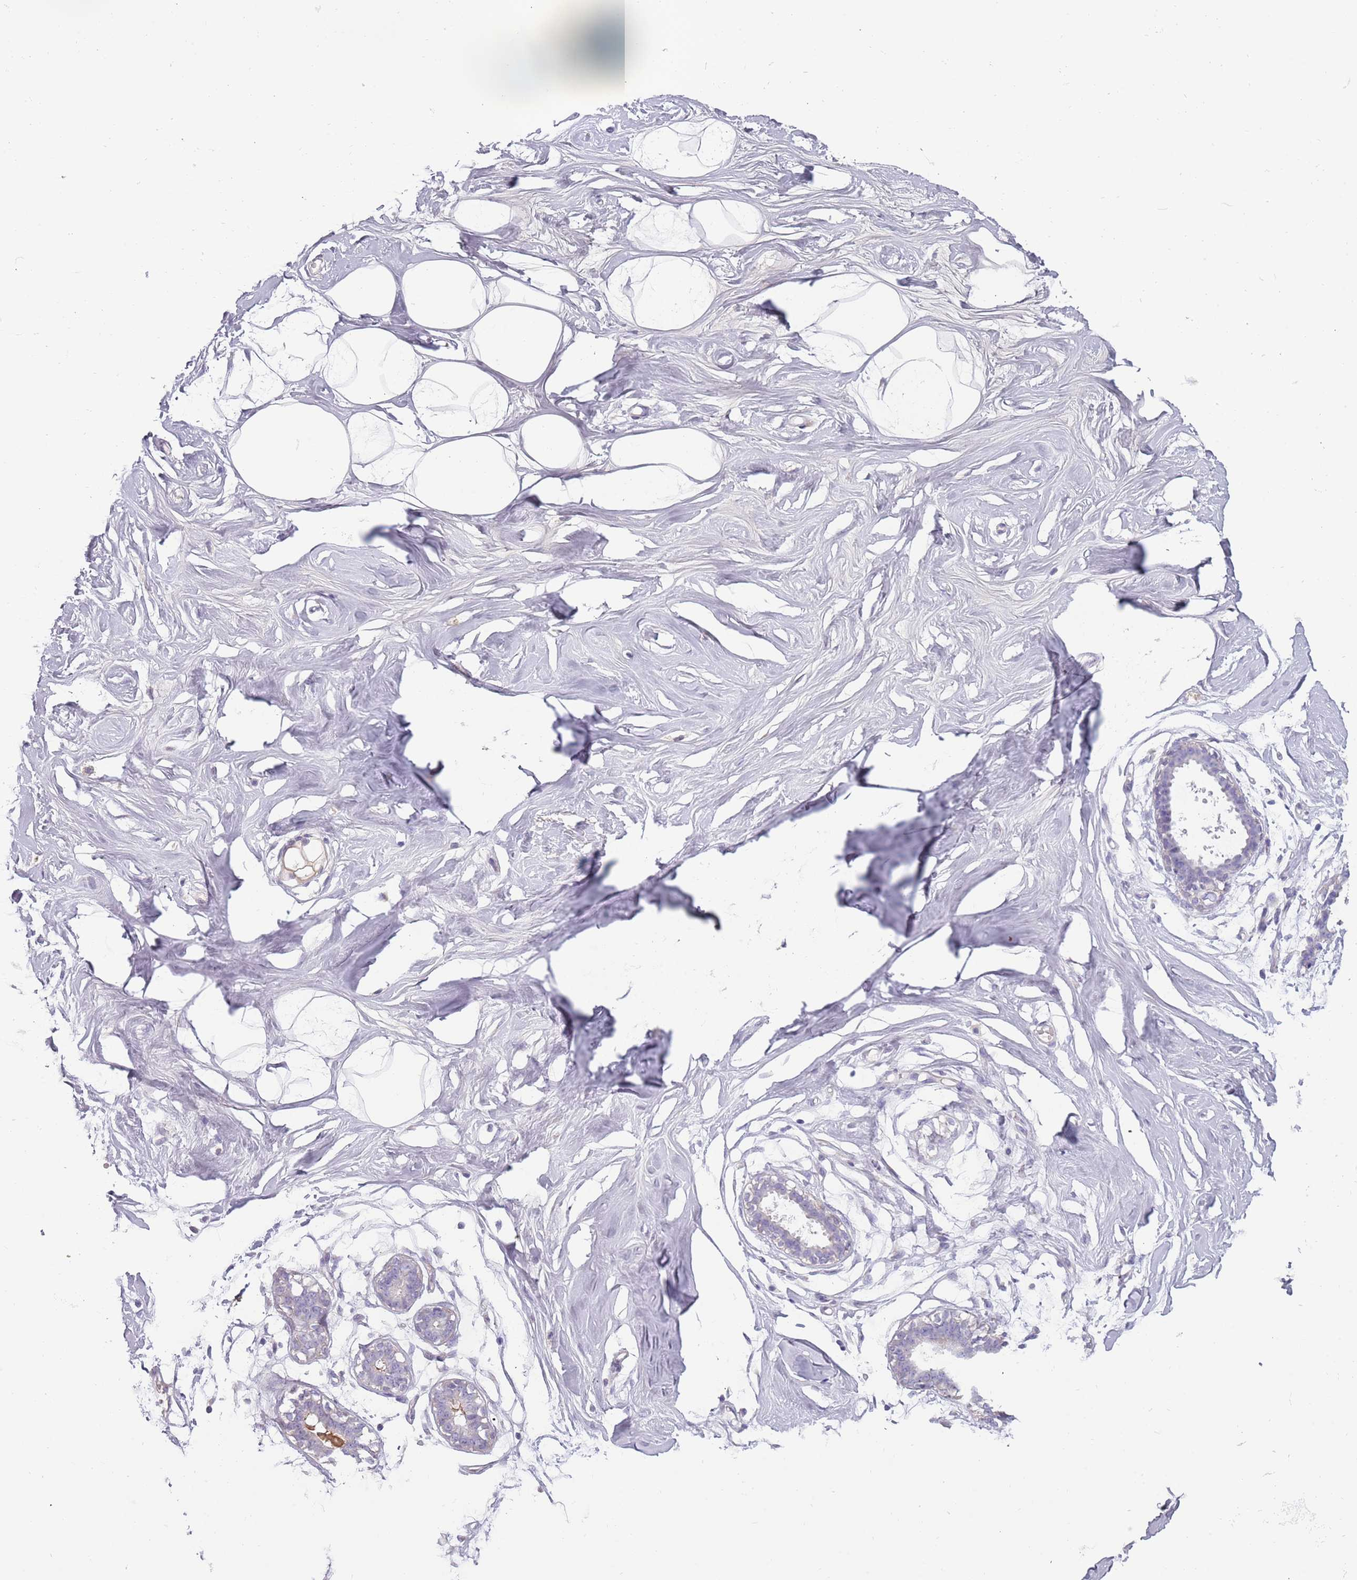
{"staining": {"intensity": "negative", "quantity": "none", "location": "none"}, "tissue": "breast", "cell_type": "Adipocytes", "image_type": "normal", "snomed": [{"axis": "morphology", "description": "Normal tissue, NOS"}, {"axis": "morphology", "description": "Adenoma, NOS"}, {"axis": "topography", "description": "Breast"}], "caption": "High magnification brightfield microscopy of benign breast stained with DAB (3,3'-diaminobenzidine) (brown) and counterstained with hematoxylin (blue): adipocytes show no significant positivity.", "gene": "TNFRSF6B", "patient": {"sex": "female", "age": 23}}